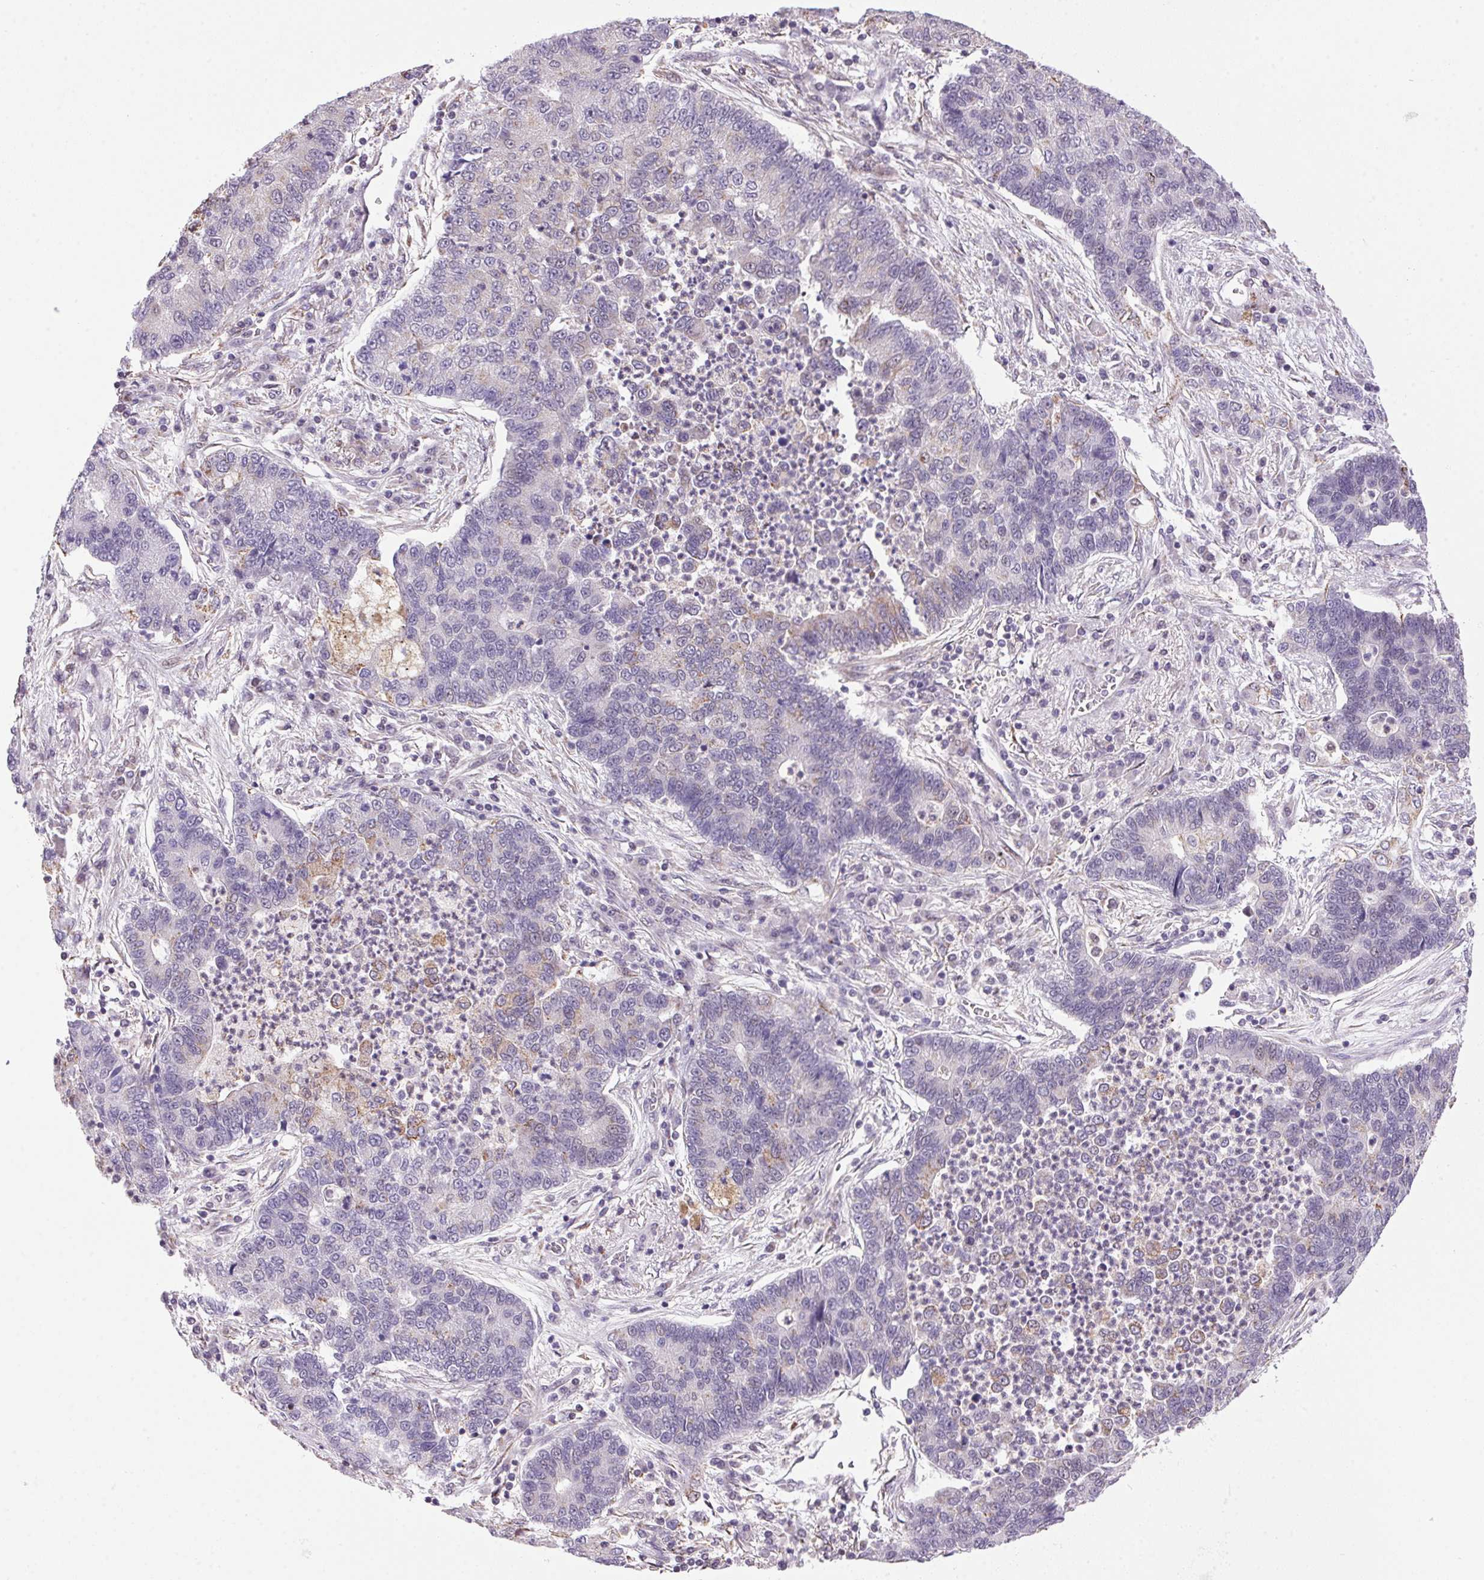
{"staining": {"intensity": "weak", "quantity": "<25%", "location": "cytoplasmic/membranous"}, "tissue": "lung cancer", "cell_type": "Tumor cells", "image_type": "cancer", "snomed": [{"axis": "morphology", "description": "Adenocarcinoma, NOS"}, {"axis": "topography", "description": "Lung"}], "caption": "IHC photomicrograph of neoplastic tissue: human lung adenocarcinoma stained with DAB (3,3'-diaminobenzidine) demonstrates no significant protein expression in tumor cells. Brightfield microscopy of IHC stained with DAB (3,3'-diaminobenzidine) (brown) and hematoxylin (blue), captured at high magnification.", "gene": "AKR1E2", "patient": {"sex": "female", "age": 57}}